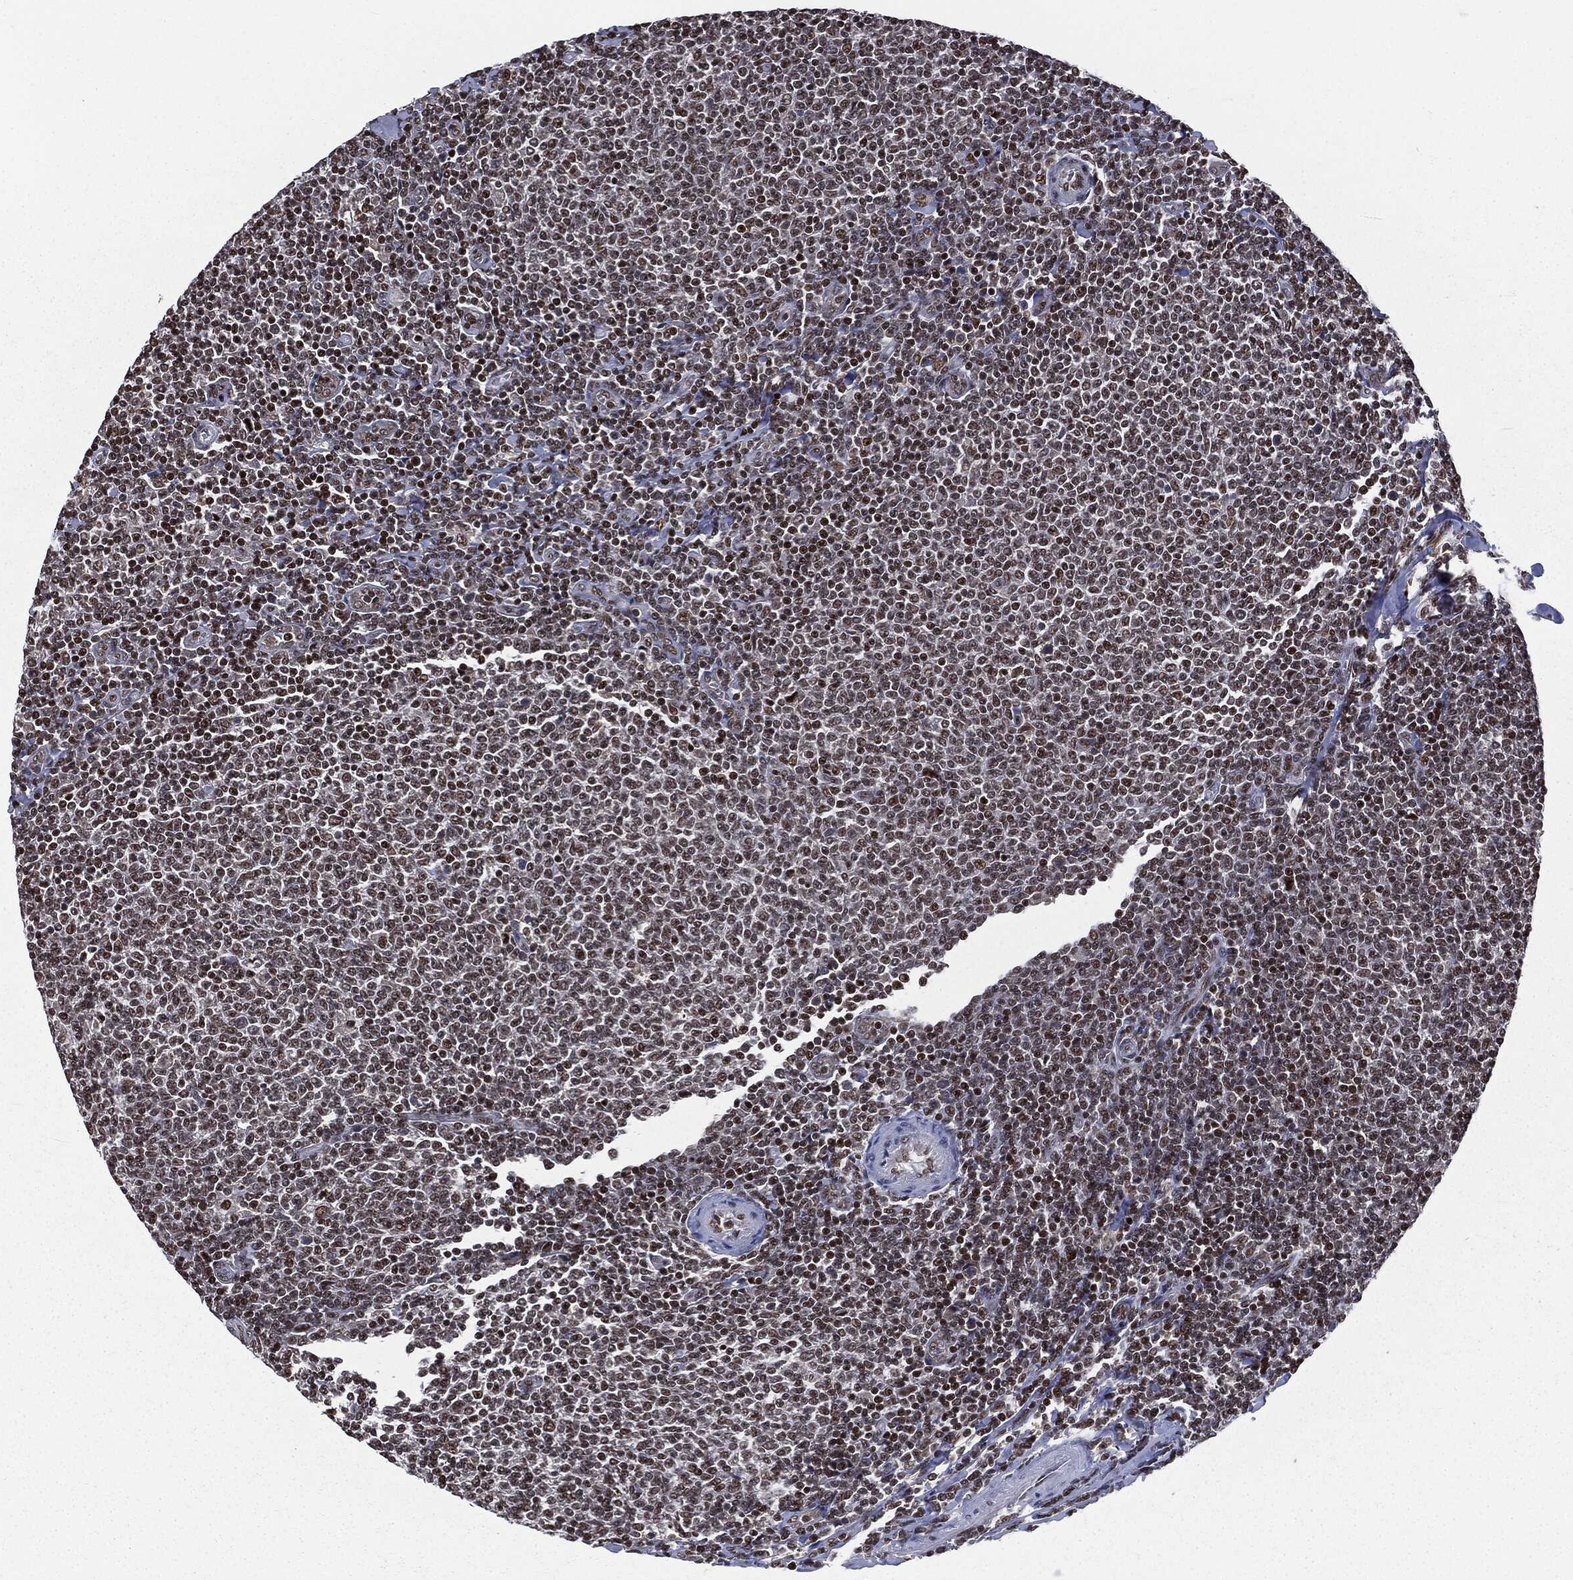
{"staining": {"intensity": "moderate", "quantity": "25%-75%", "location": "nuclear"}, "tissue": "lymphoma", "cell_type": "Tumor cells", "image_type": "cancer", "snomed": [{"axis": "morphology", "description": "Malignant lymphoma, non-Hodgkin's type, Low grade"}, {"axis": "topography", "description": "Lymph node"}], "caption": "Immunohistochemistry (IHC) photomicrograph of low-grade malignant lymphoma, non-Hodgkin's type stained for a protein (brown), which displays medium levels of moderate nuclear staining in about 25%-75% of tumor cells.", "gene": "DPH2", "patient": {"sex": "male", "age": 52}}